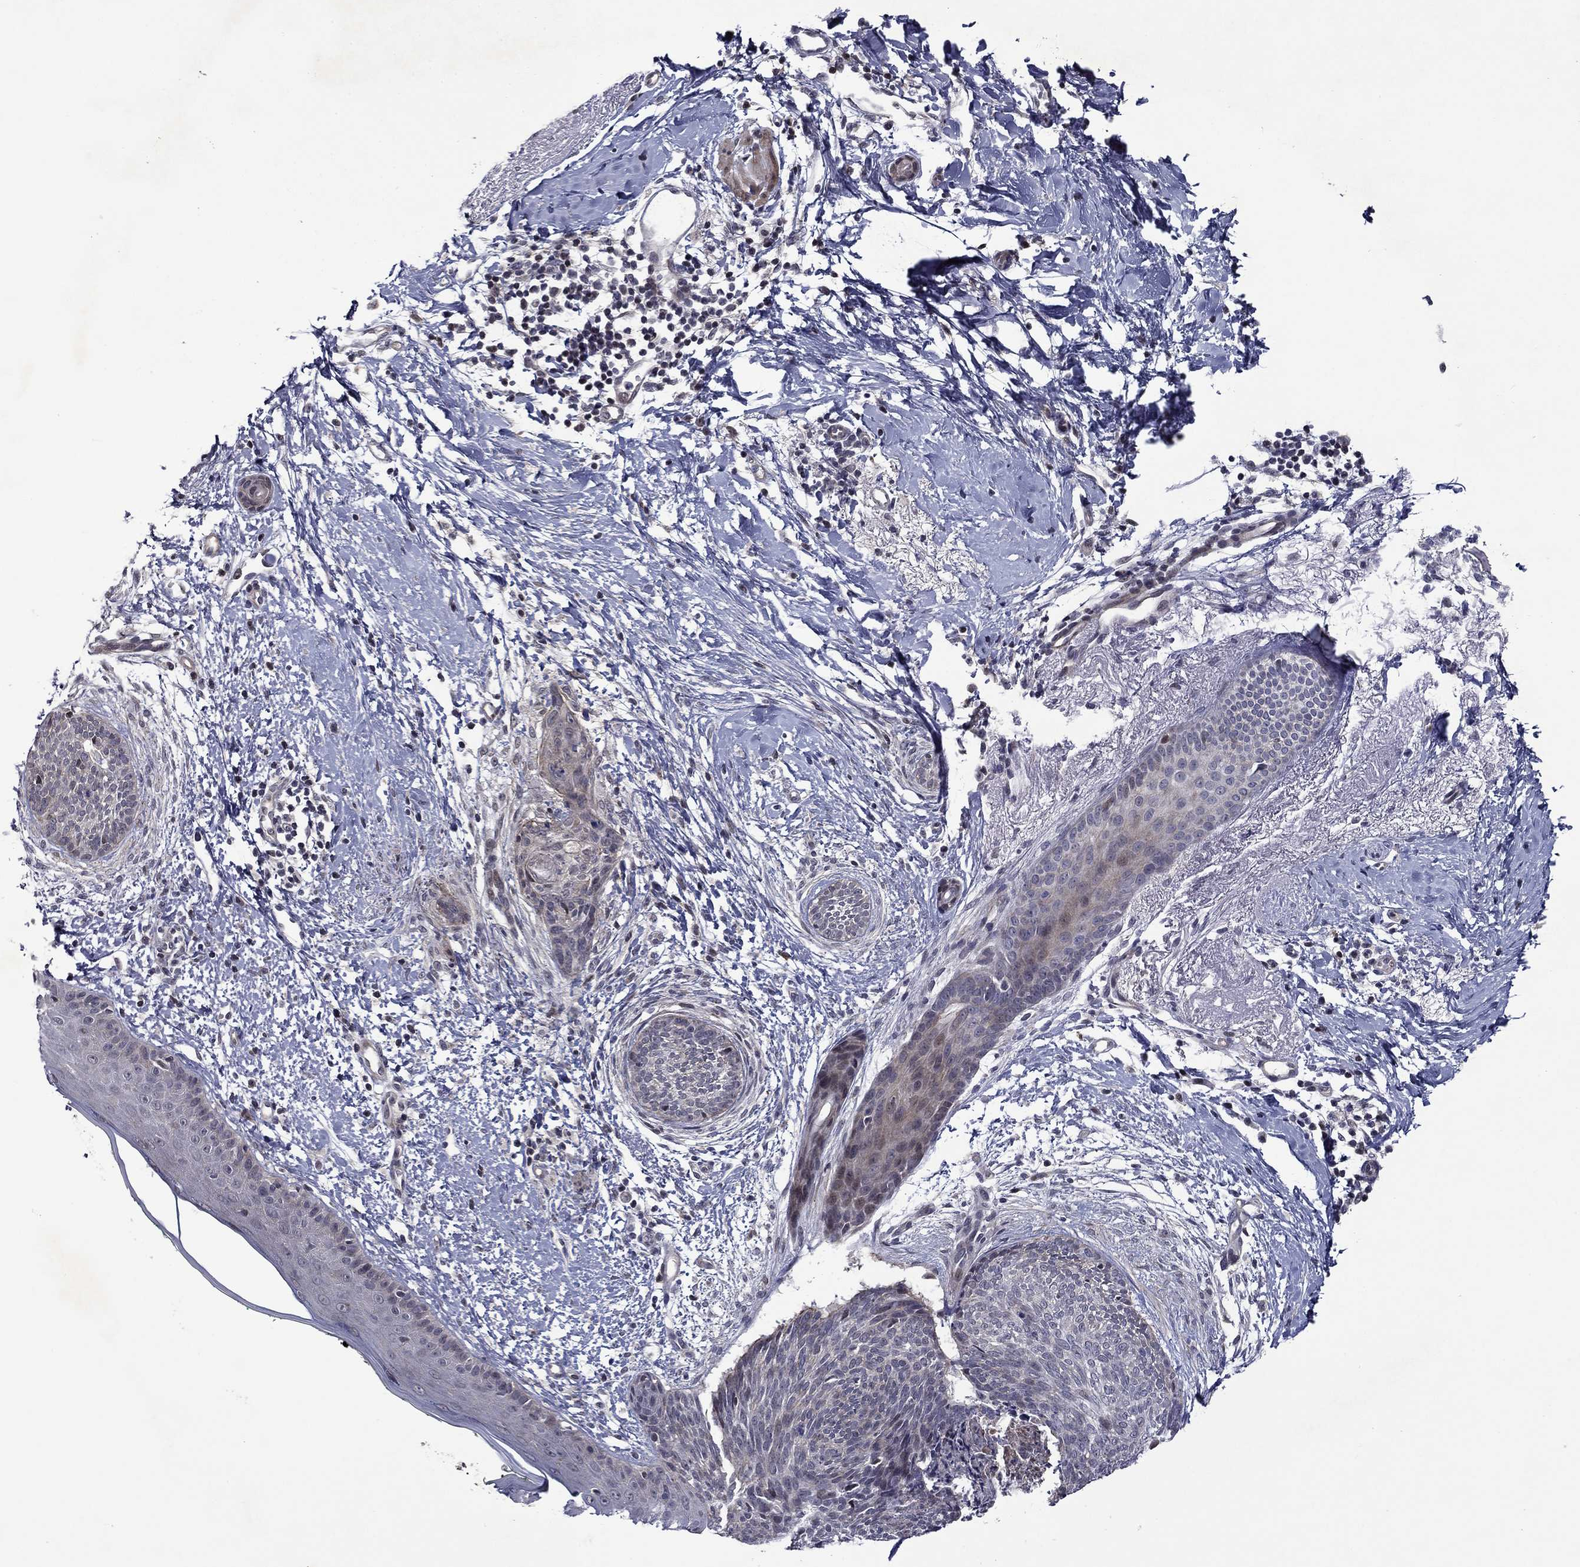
{"staining": {"intensity": "negative", "quantity": "none", "location": "none"}, "tissue": "skin cancer", "cell_type": "Tumor cells", "image_type": "cancer", "snomed": [{"axis": "morphology", "description": "Basal cell carcinoma"}, {"axis": "topography", "description": "Skin"}], "caption": "Tumor cells show no significant protein positivity in basal cell carcinoma (skin).", "gene": "B3GAT1", "patient": {"sex": "female", "age": 65}}